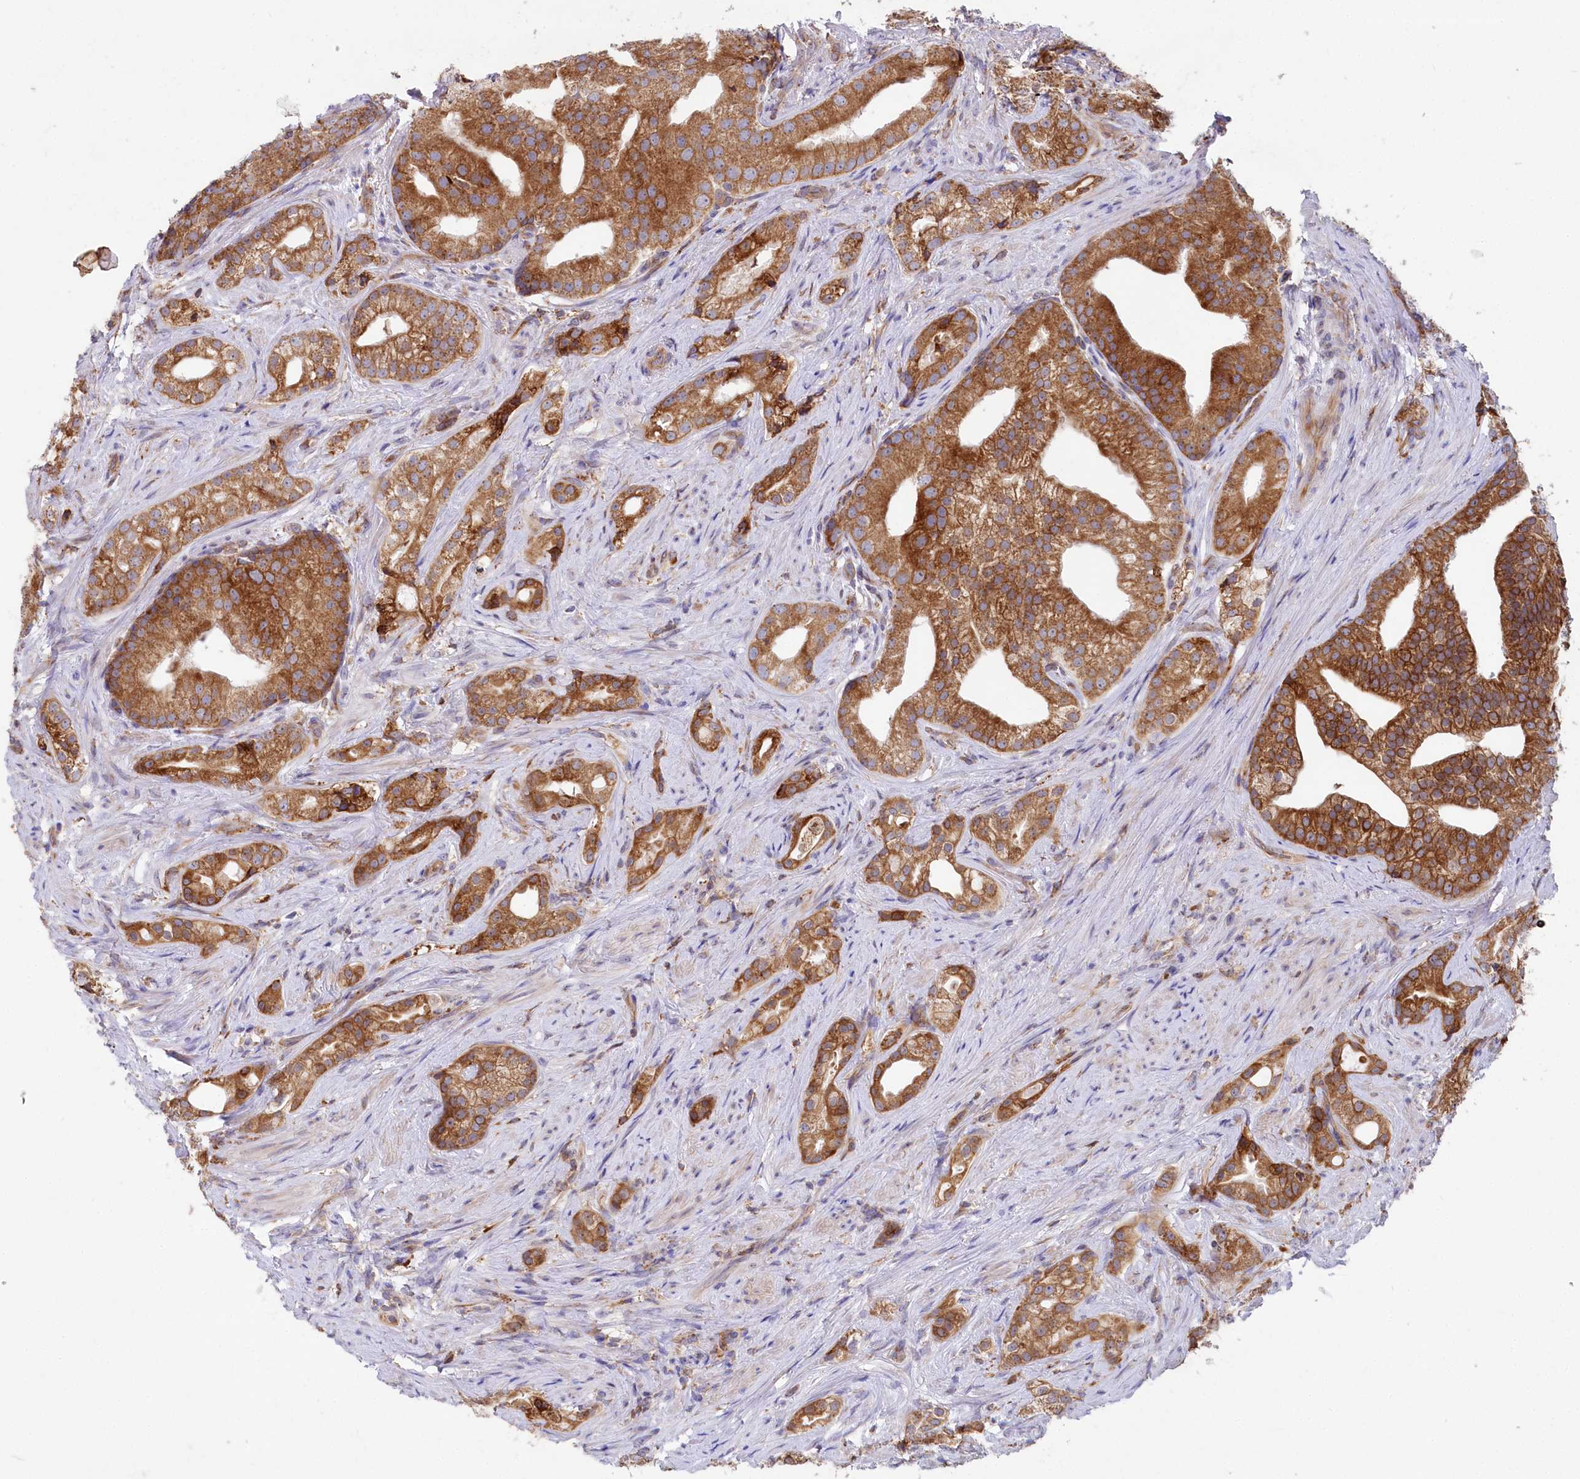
{"staining": {"intensity": "strong", "quantity": ">75%", "location": "cytoplasmic/membranous"}, "tissue": "prostate cancer", "cell_type": "Tumor cells", "image_type": "cancer", "snomed": [{"axis": "morphology", "description": "Adenocarcinoma, Low grade"}, {"axis": "topography", "description": "Prostate"}], "caption": "An image of adenocarcinoma (low-grade) (prostate) stained for a protein demonstrates strong cytoplasmic/membranous brown staining in tumor cells. Using DAB (3,3'-diaminobenzidine) (brown) and hematoxylin (blue) stains, captured at high magnification using brightfield microscopy.", "gene": "CHID1", "patient": {"sex": "male", "age": 71}}